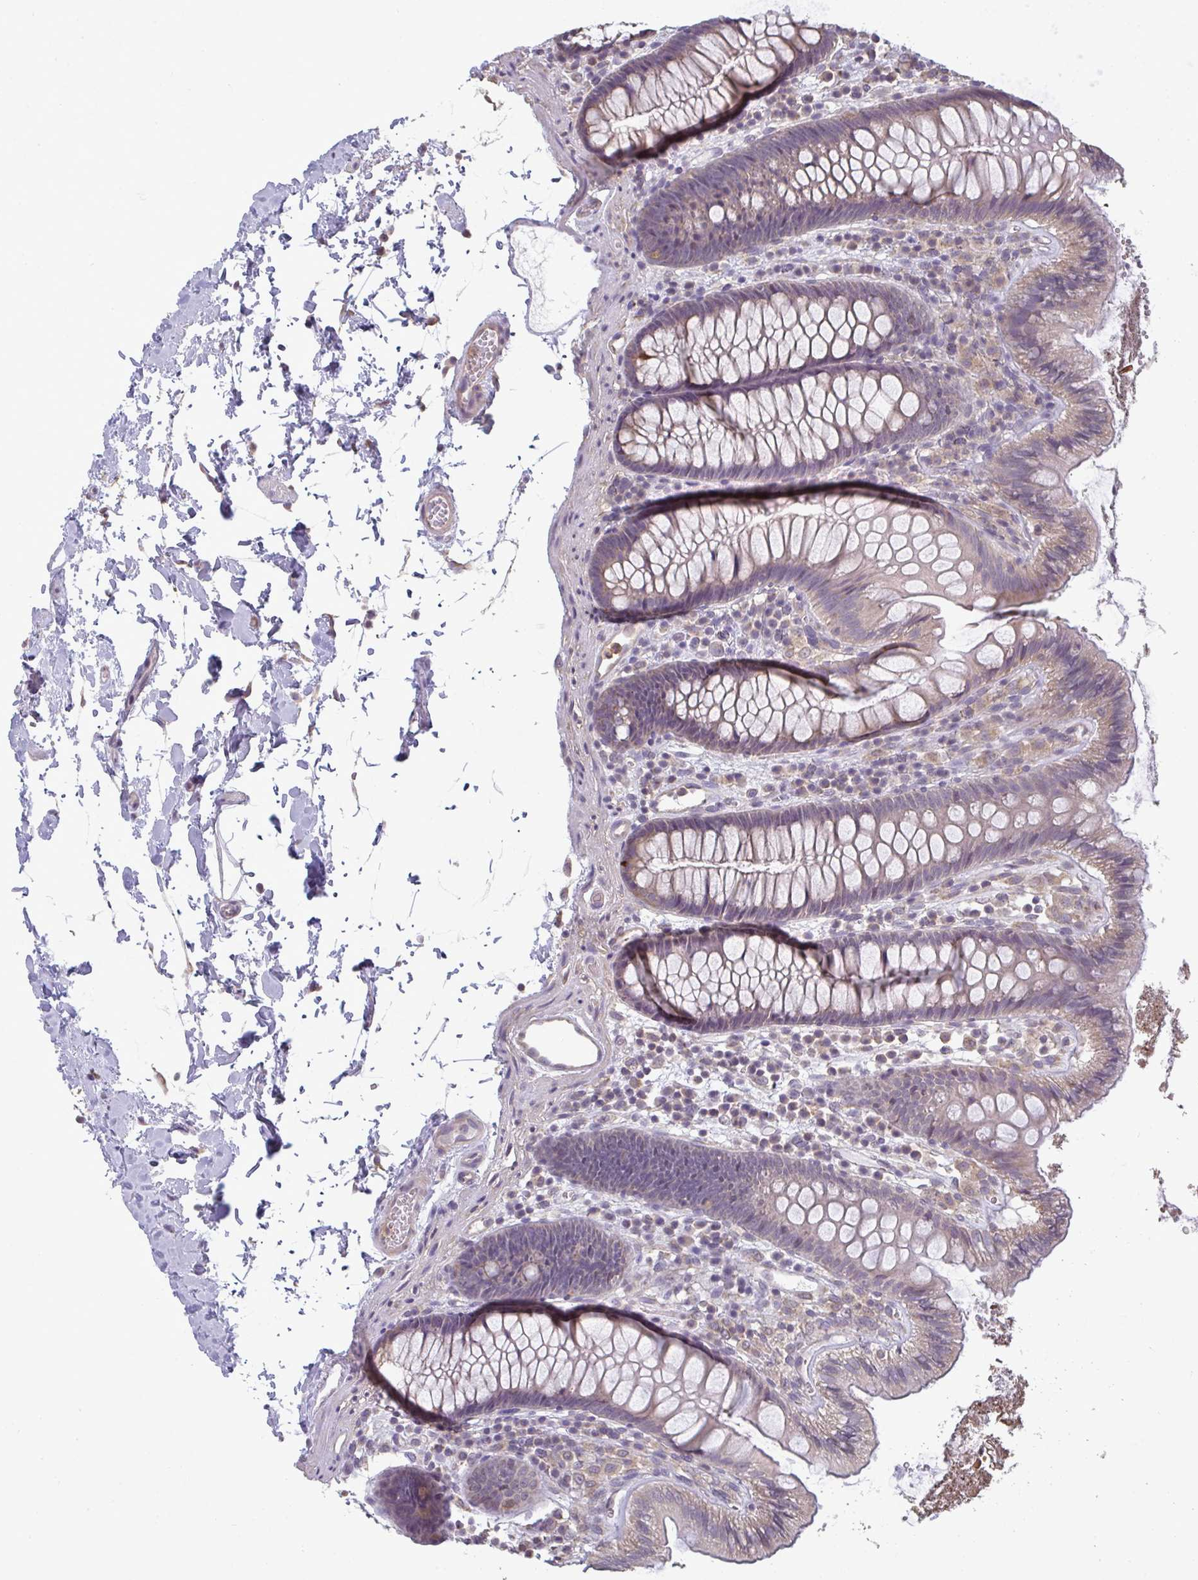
{"staining": {"intensity": "negative", "quantity": "none", "location": "none"}, "tissue": "colon", "cell_type": "Endothelial cells", "image_type": "normal", "snomed": [{"axis": "morphology", "description": "Normal tissue, NOS"}, {"axis": "topography", "description": "Colon"}], "caption": "A photomicrograph of colon stained for a protein exhibits no brown staining in endothelial cells. The staining is performed using DAB (3,3'-diaminobenzidine) brown chromogen with nuclei counter-stained in using hematoxylin.", "gene": "CXCR1", "patient": {"sex": "male", "age": 84}}